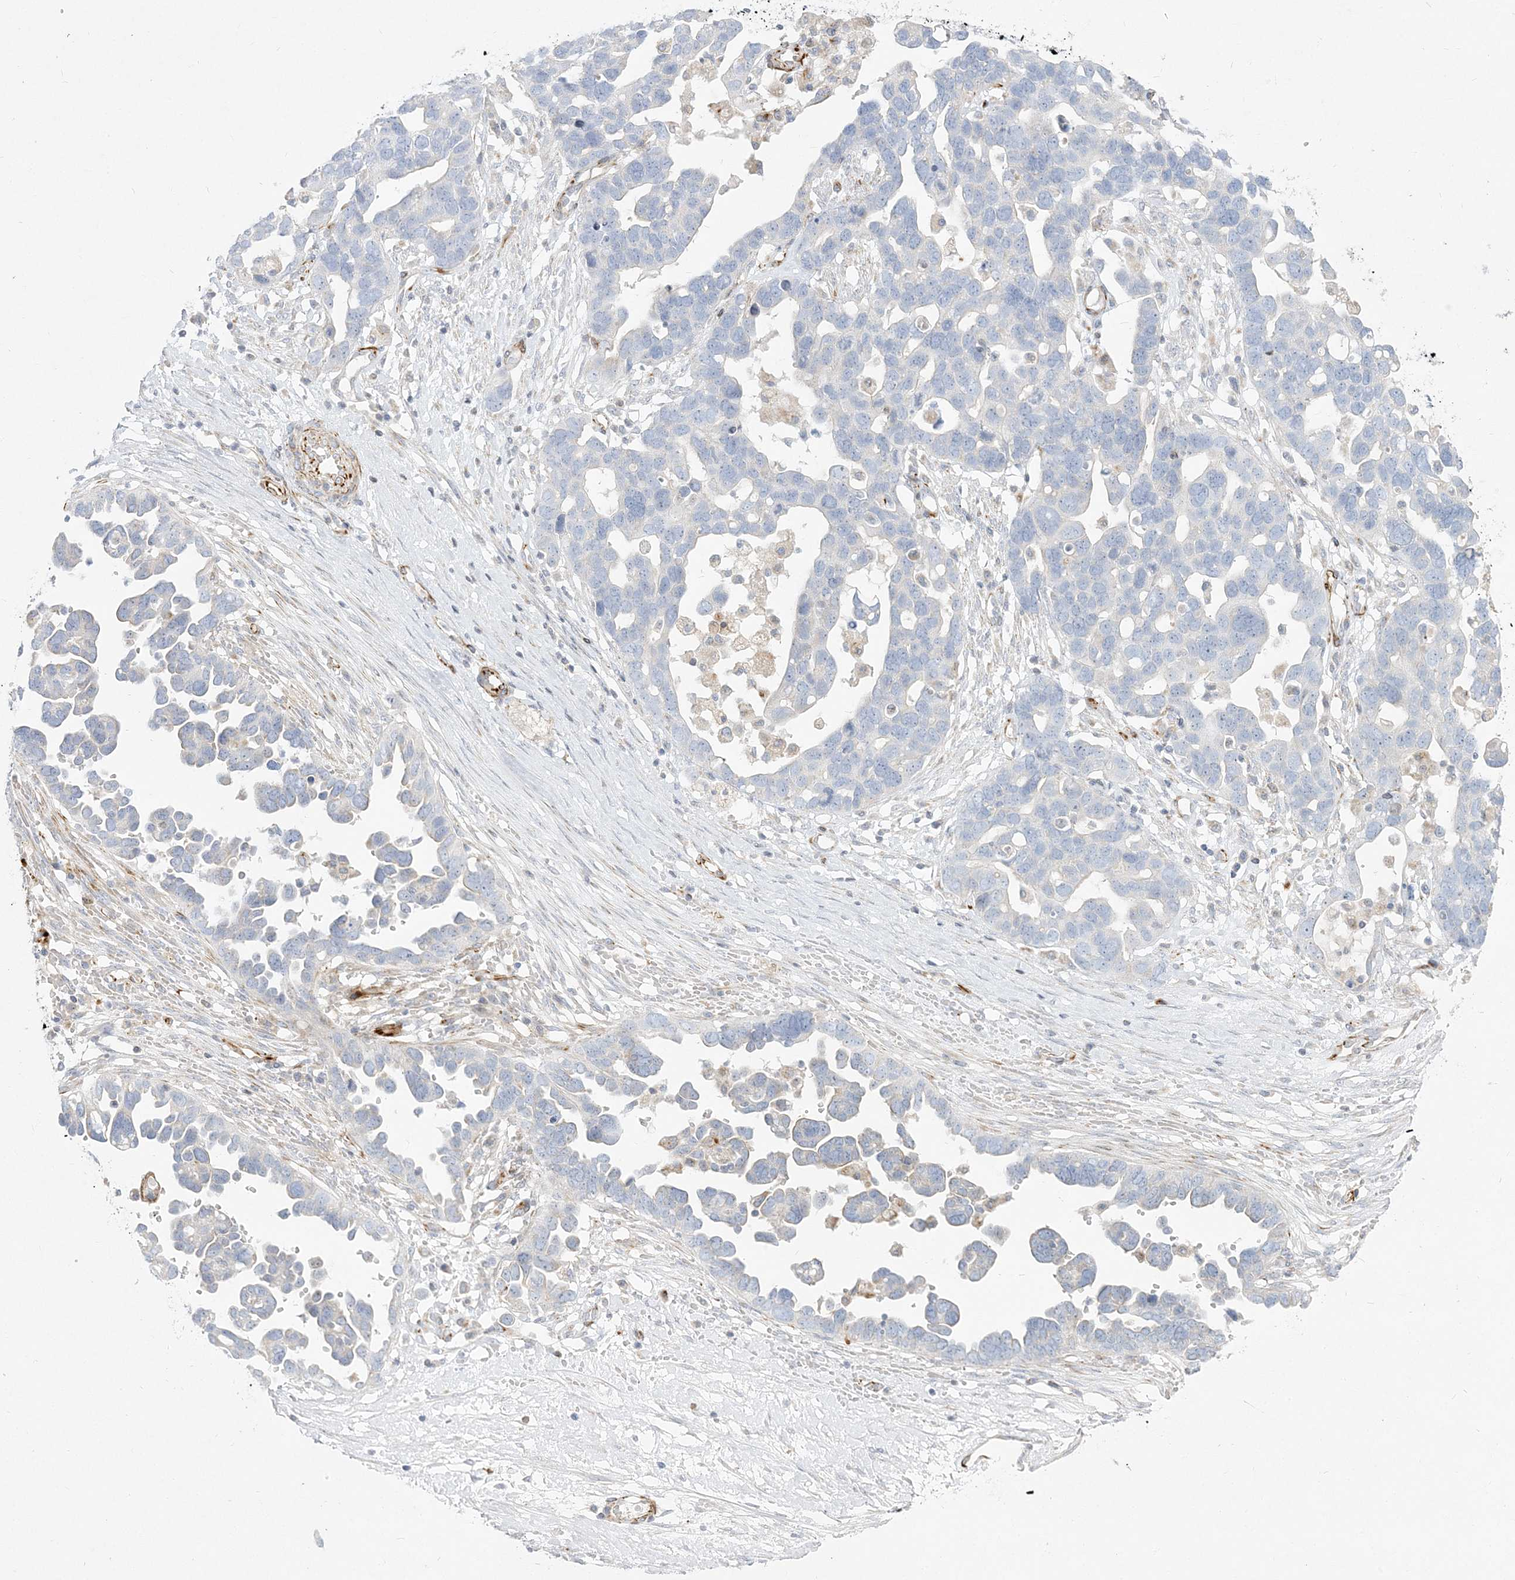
{"staining": {"intensity": "negative", "quantity": "none", "location": "none"}, "tissue": "ovarian cancer", "cell_type": "Tumor cells", "image_type": "cancer", "snomed": [{"axis": "morphology", "description": "Cystadenocarcinoma, serous, NOS"}, {"axis": "topography", "description": "Ovary"}], "caption": "This histopathology image is of ovarian cancer (serous cystadenocarcinoma) stained with immunohistochemistry (IHC) to label a protein in brown with the nuclei are counter-stained blue. There is no positivity in tumor cells.", "gene": "GPAT2", "patient": {"sex": "female", "age": 54}}